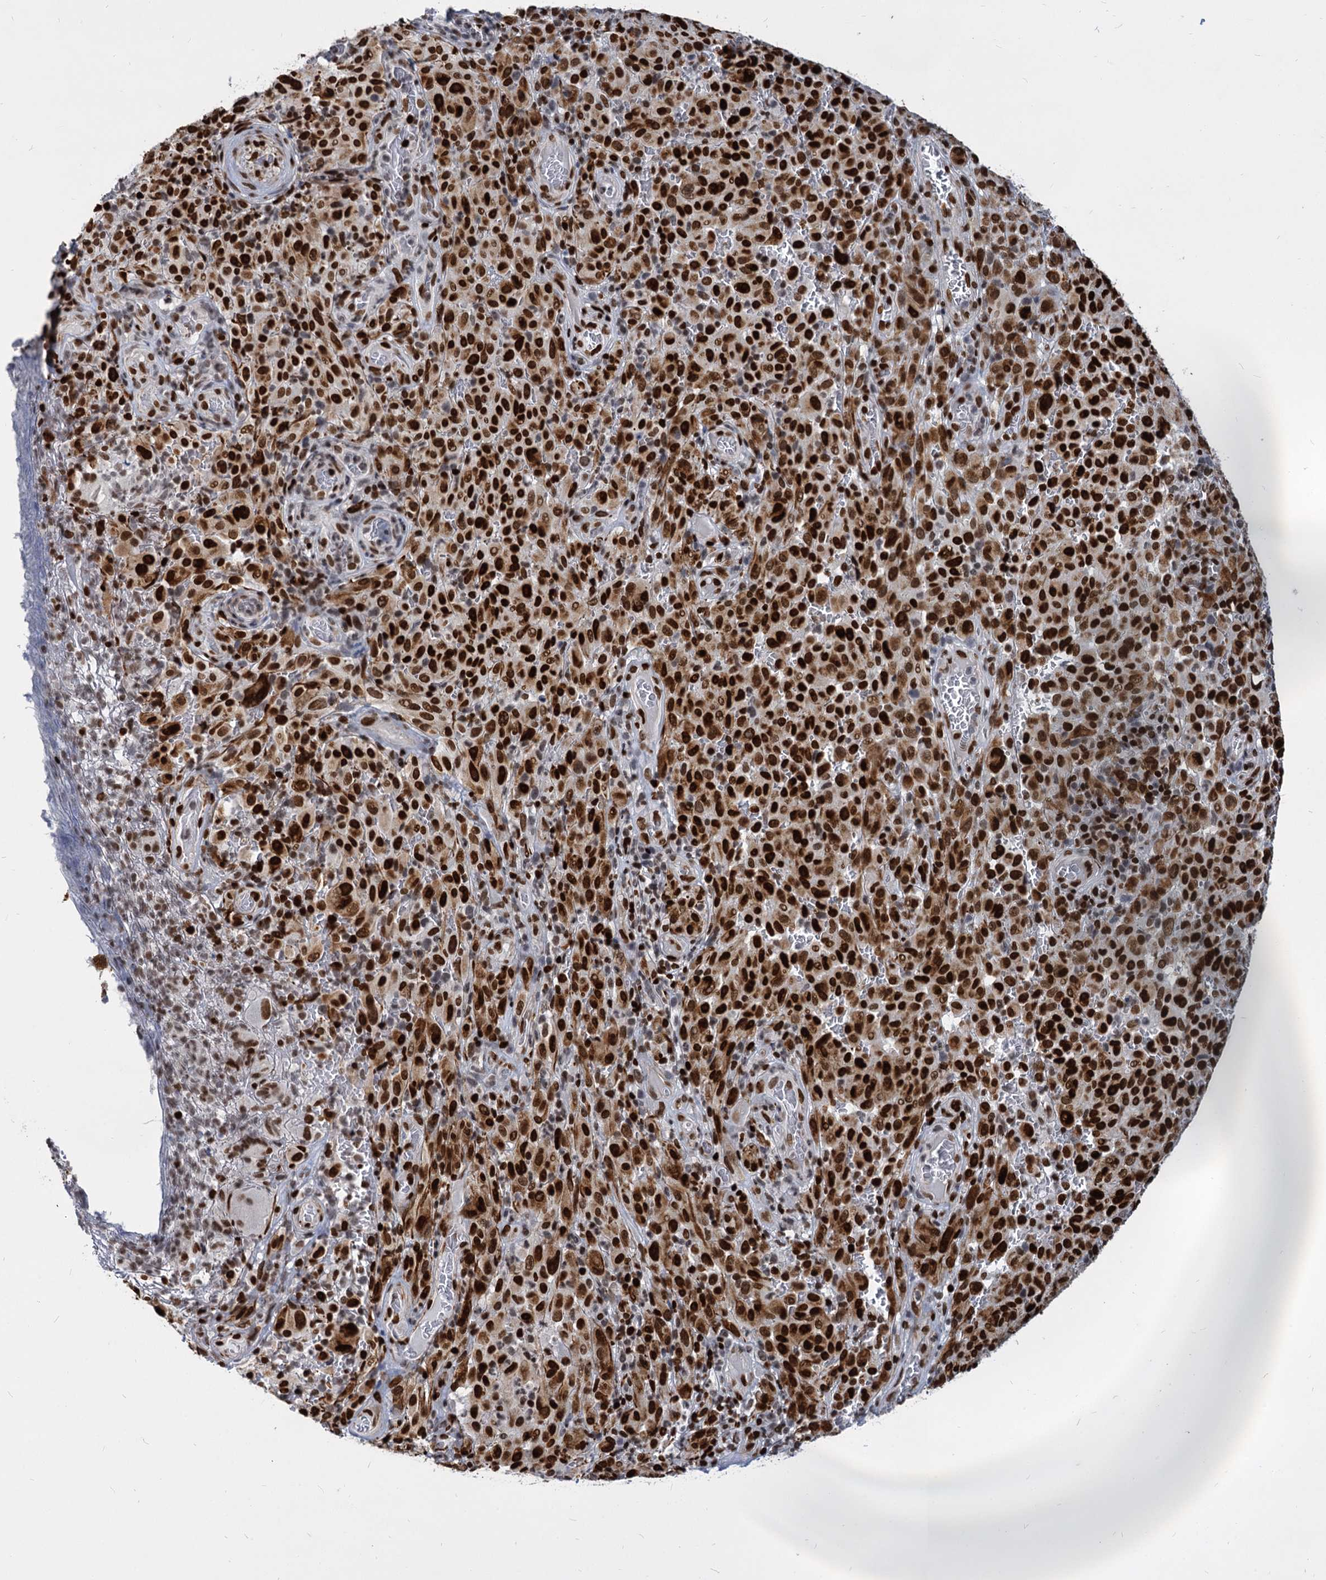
{"staining": {"intensity": "strong", "quantity": ">75%", "location": "nuclear"}, "tissue": "melanoma", "cell_type": "Tumor cells", "image_type": "cancer", "snomed": [{"axis": "morphology", "description": "Malignant melanoma, NOS"}, {"axis": "topography", "description": "Skin"}], "caption": "Immunohistochemistry (IHC) histopathology image of human malignant melanoma stained for a protein (brown), which exhibits high levels of strong nuclear expression in approximately >75% of tumor cells.", "gene": "MECP2", "patient": {"sex": "female", "age": 82}}